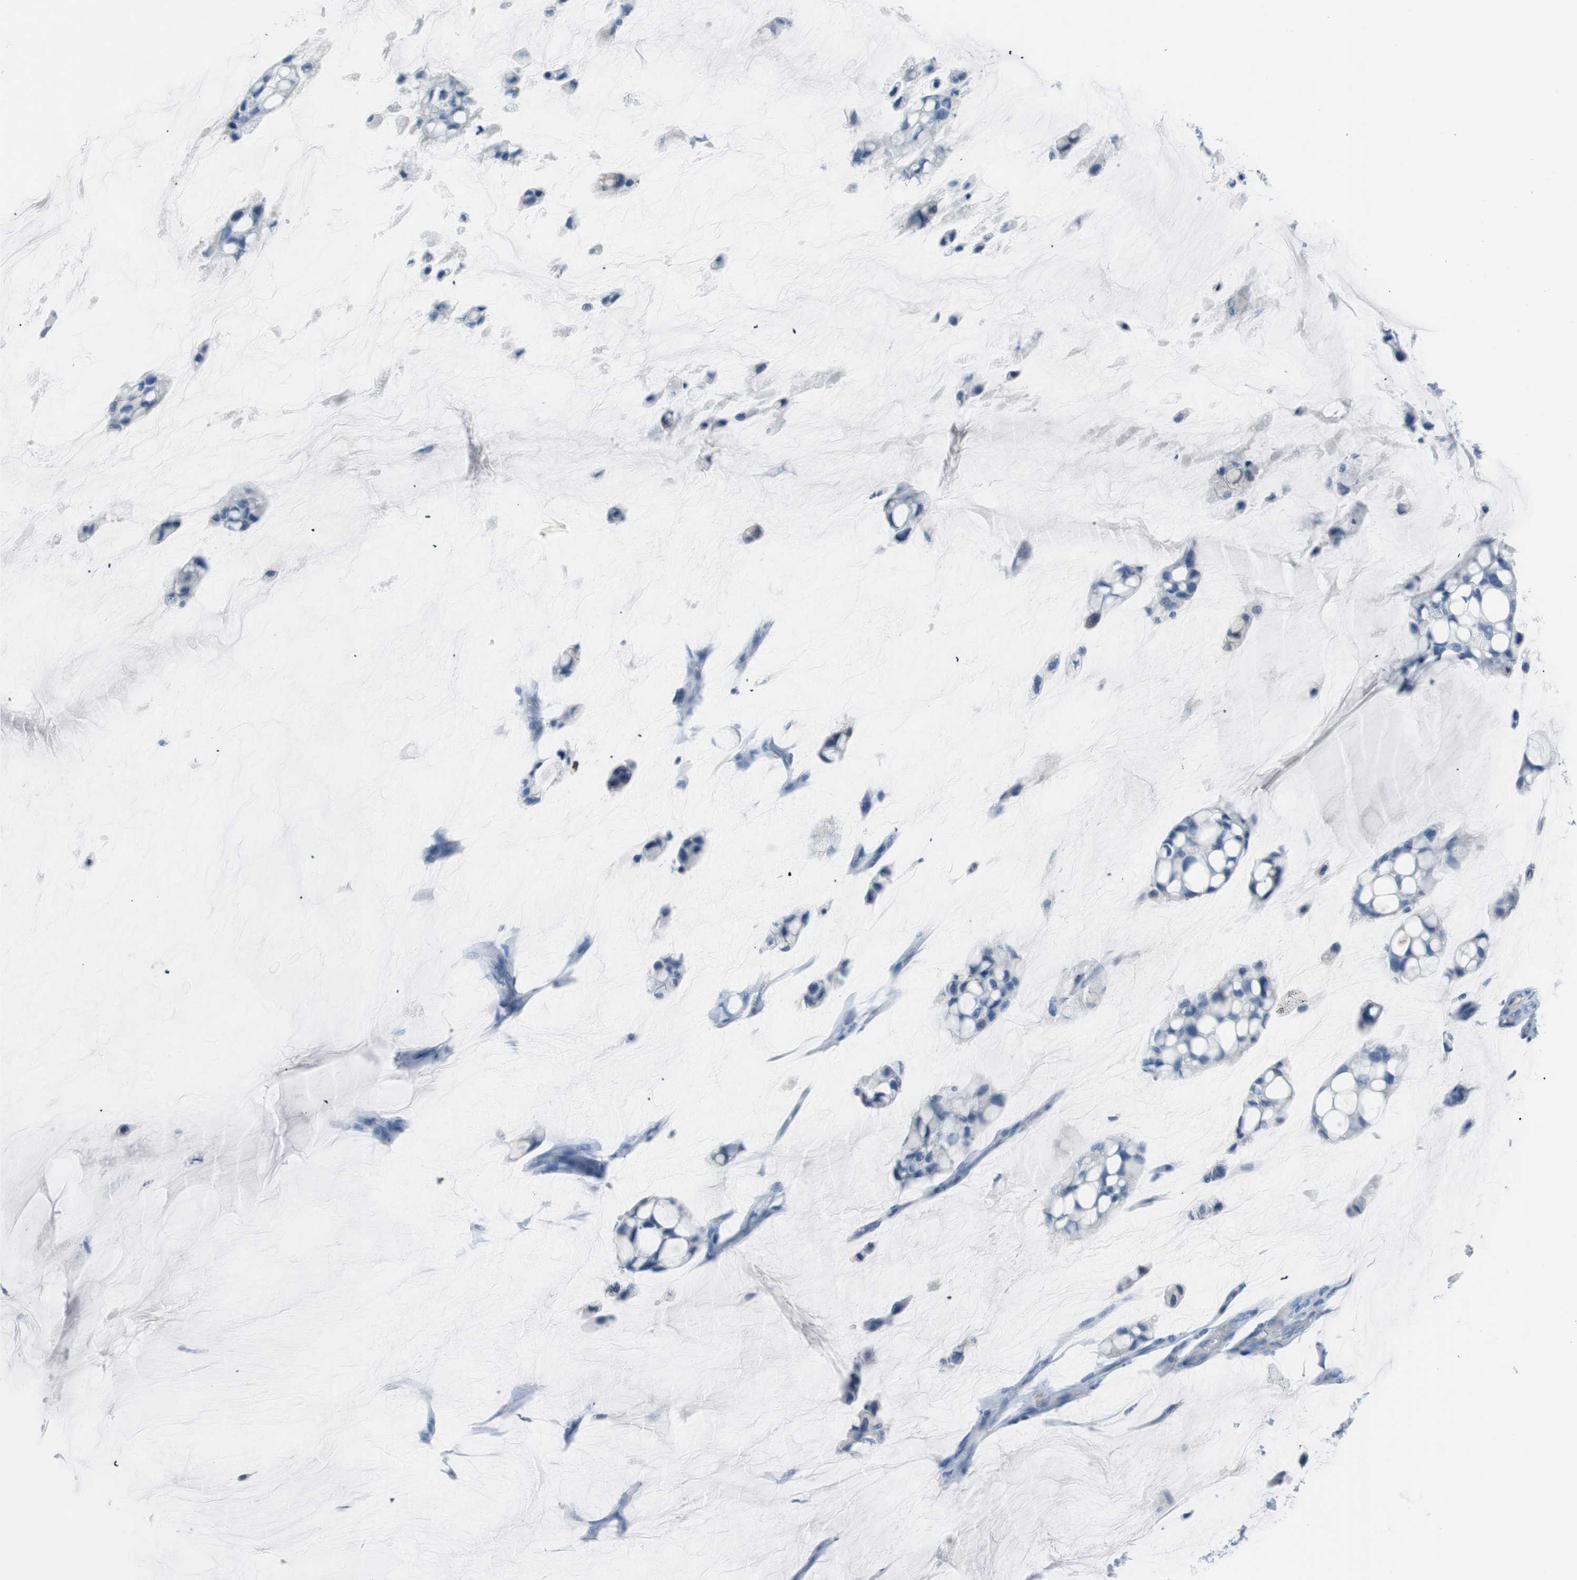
{"staining": {"intensity": "negative", "quantity": "none", "location": "none"}, "tissue": "ovarian cancer", "cell_type": "Tumor cells", "image_type": "cancer", "snomed": [{"axis": "morphology", "description": "Cystadenocarcinoma, mucinous, NOS"}, {"axis": "topography", "description": "Ovary"}], "caption": "This photomicrograph is of mucinous cystadenocarcinoma (ovarian) stained with immunohistochemistry to label a protein in brown with the nuclei are counter-stained blue. There is no expression in tumor cells.", "gene": "TNFRSF13C", "patient": {"sex": "female", "age": 39}}